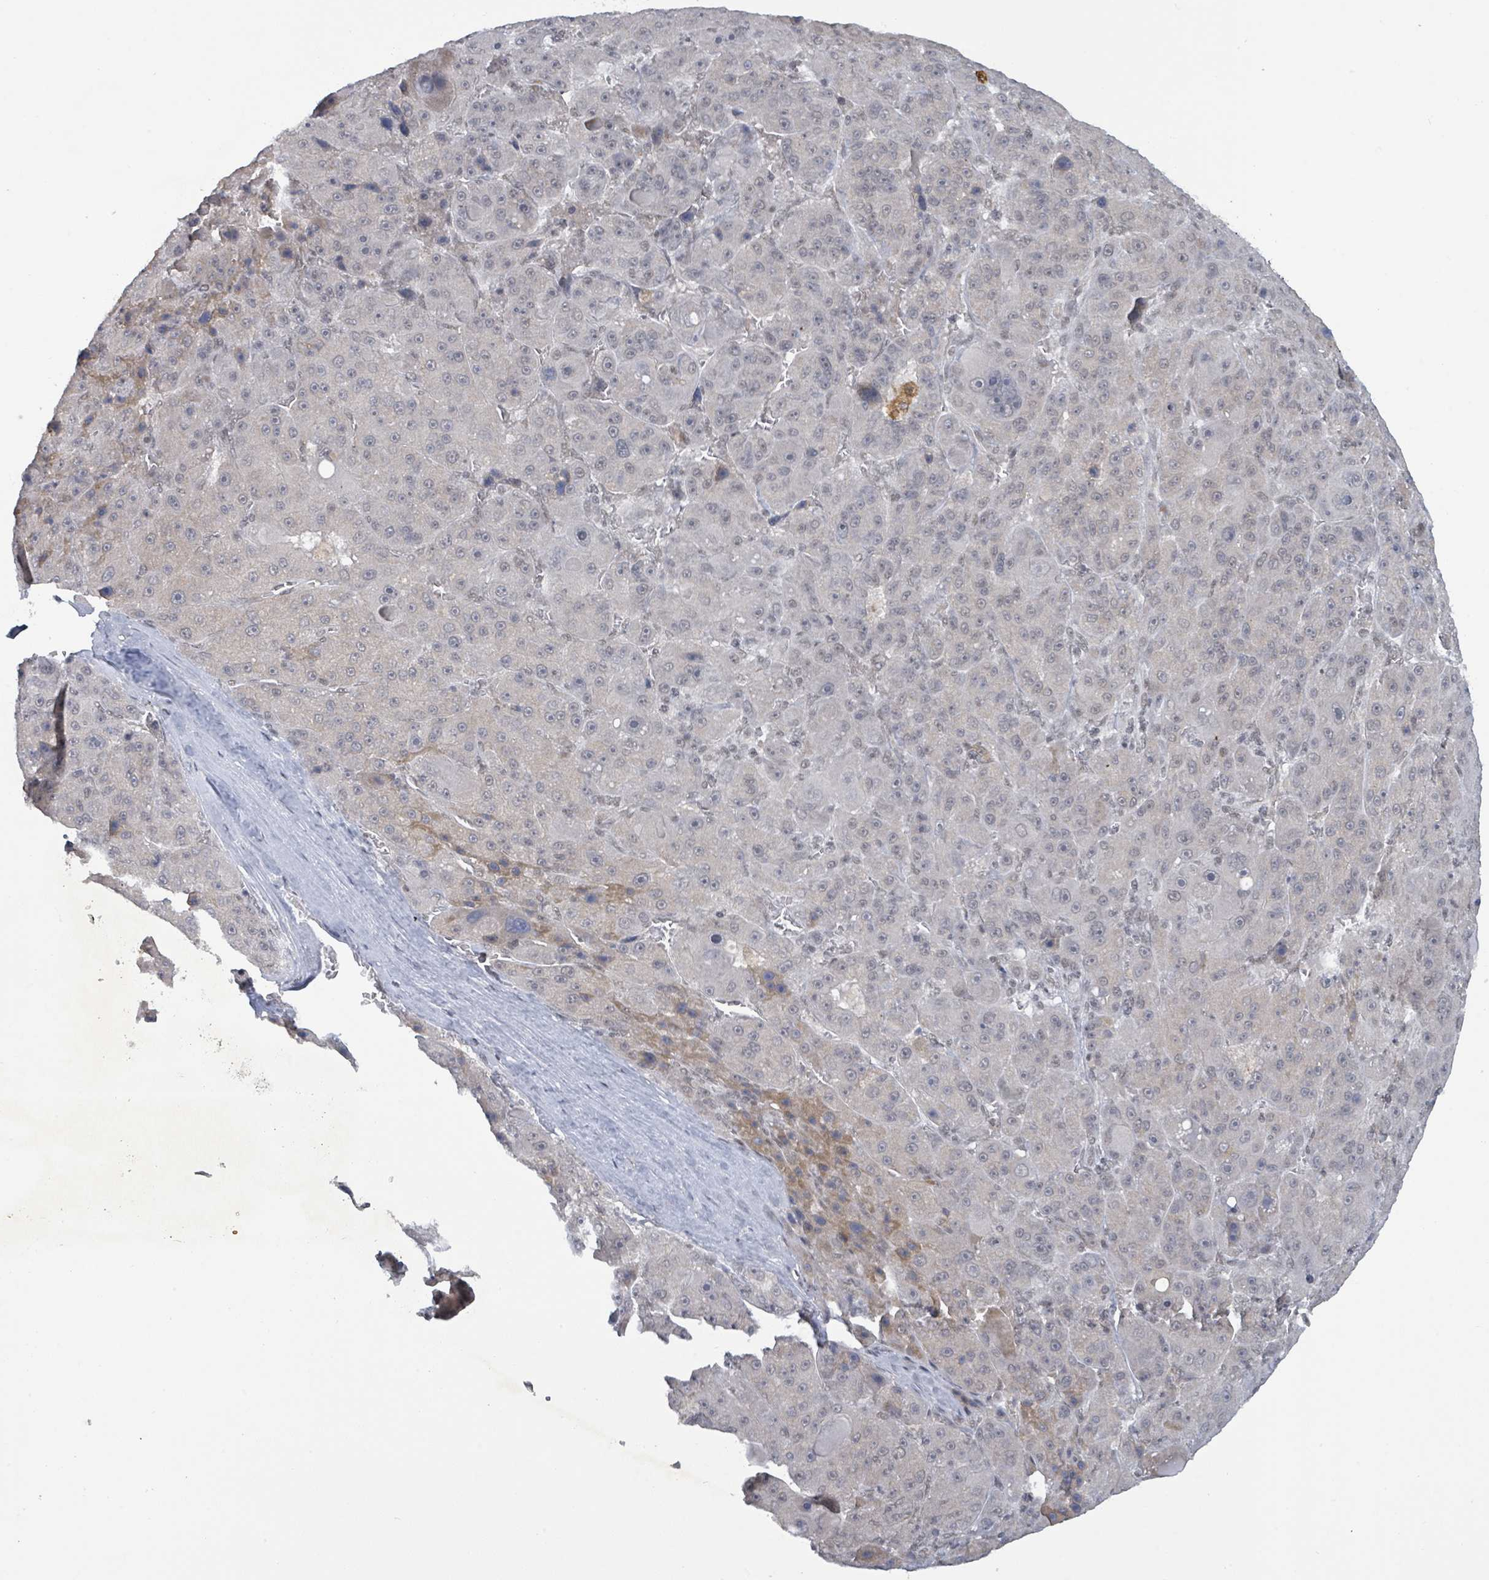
{"staining": {"intensity": "weak", "quantity": "<25%", "location": "nuclear"}, "tissue": "liver cancer", "cell_type": "Tumor cells", "image_type": "cancer", "snomed": [{"axis": "morphology", "description": "Carcinoma, Hepatocellular, NOS"}, {"axis": "topography", "description": "Liver"}], "caption": "The IHC micrograph has no significant staining in tumor cells of liver cancer tissue.", "gene": "BANP", "patient": {"sex": "male", "age": 76}}